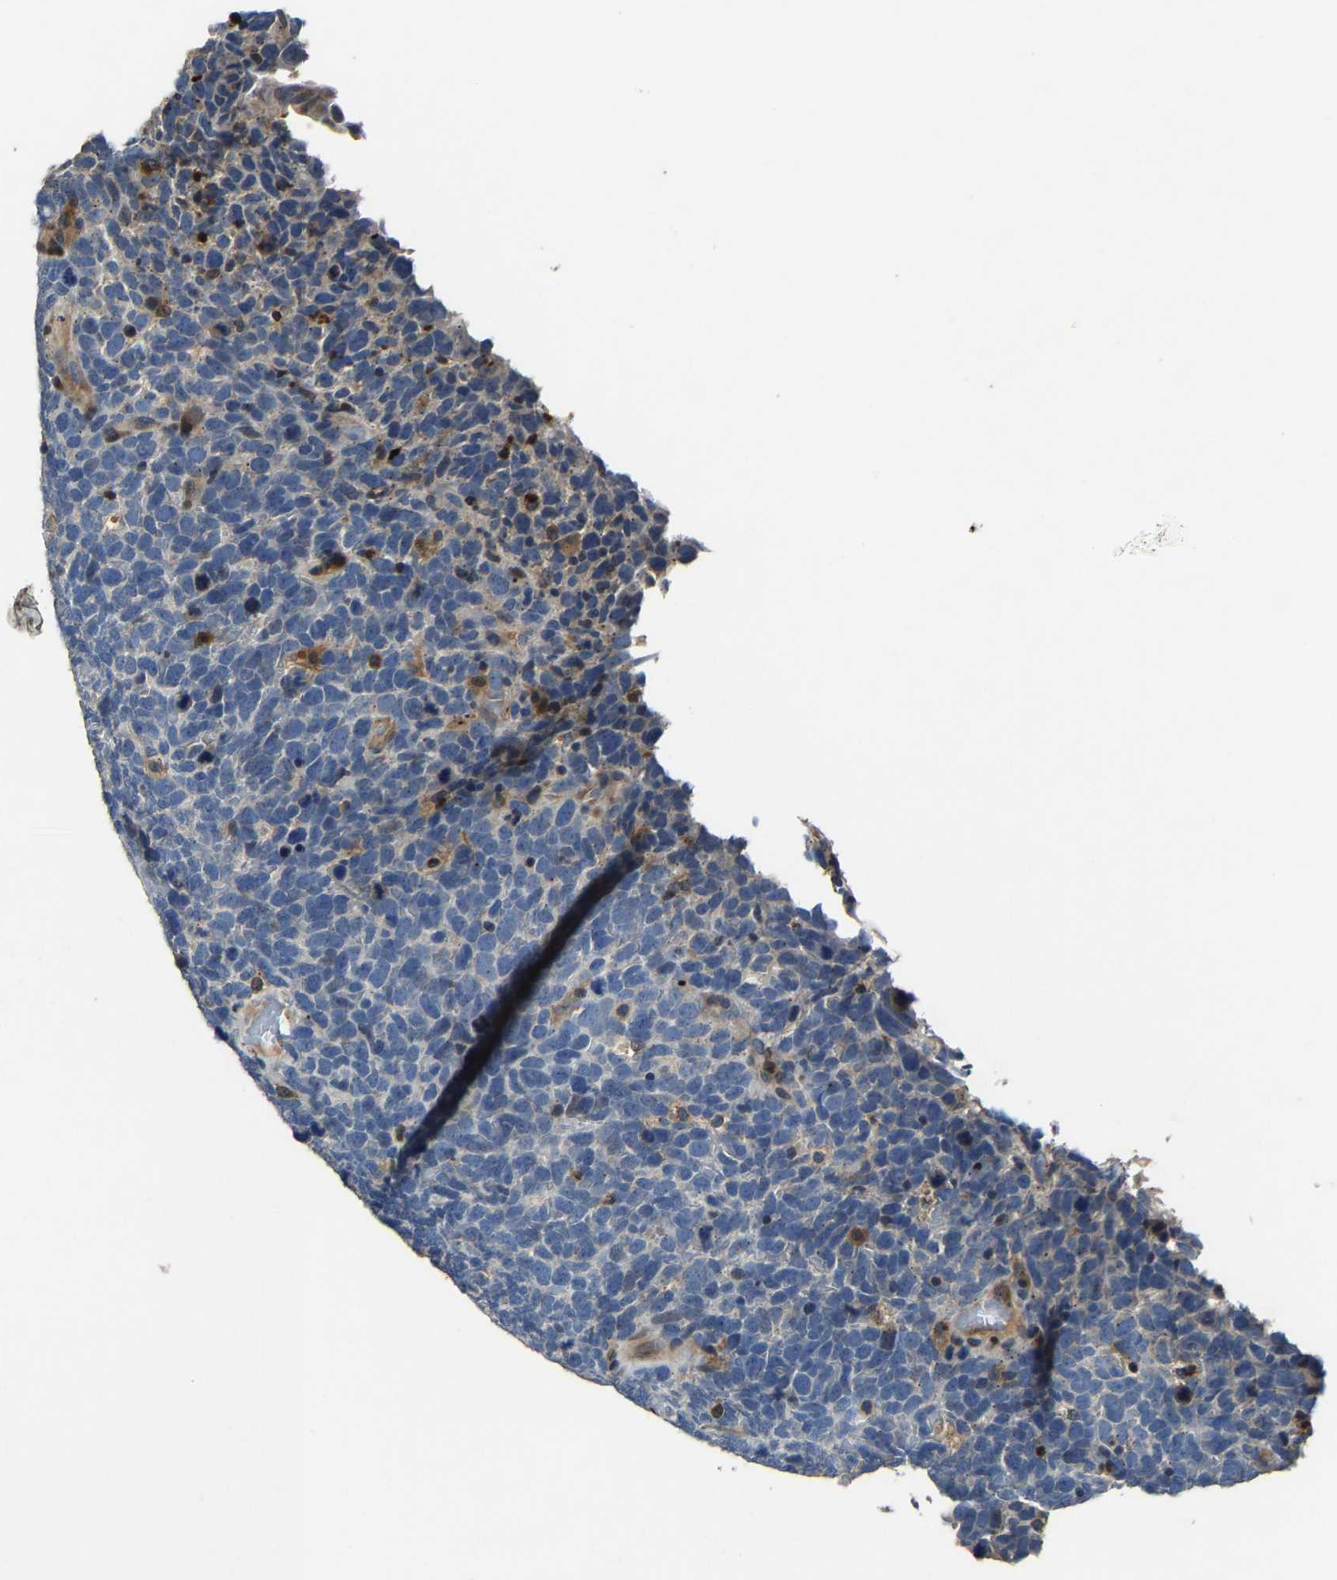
{"staining": {"intensity": "negative", "quantity": "none", "location": "none"}, "tissue": "urothelial cancer", "cell_type": "Tumor cells", "image_type": "cancer", "snomed": [{"axis": "morphology", "description": "Urothelial carcinoma, High grade"}, {"axis": "topography", "description": "Urinary bladder"}], "caption": "There is no significant expression in tumor cells of urothelial cancer.", "gene": "PCNX2", "patient": {"sex": "female", "age": 82}}